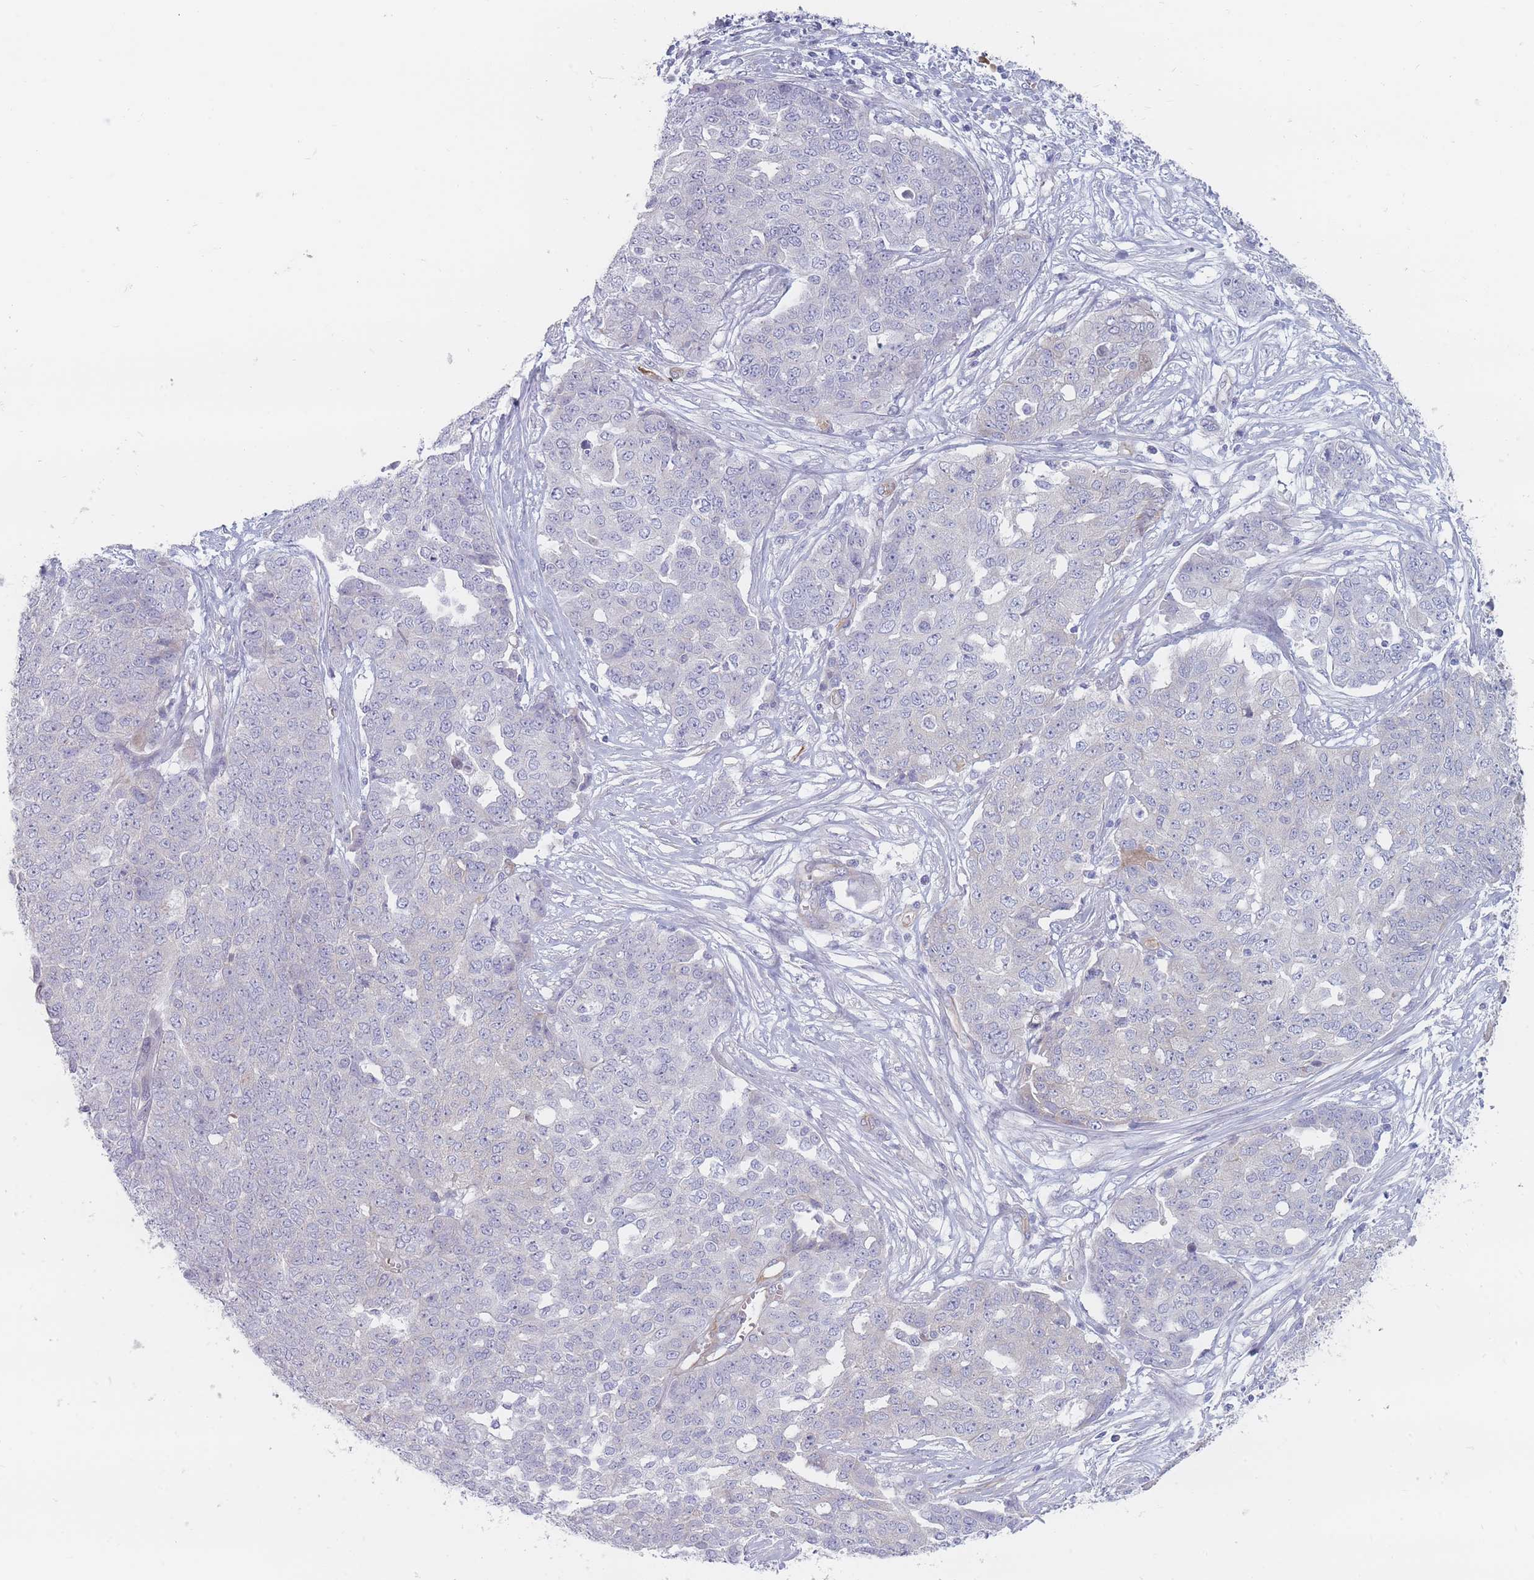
{"staining": {"intensity": "negative", "quantity": "none", "location": "none"}, "tissue": "ovarian cancer", "cell_type": "Tumor cells", "image_type": "cancer", "snomed": [{"axis": "morphology", "description": "Cystadenocarcinoma, serous, NOS"}, {"axis": "topography", "description": "Soft tissue"}, {"axis": "topography", "description": "Ovary"}], "caption": "DAB (3,3'-diaminobenzidine) immunohistochemical staining of human serous cystadenocarcinoma (ovarian) exhibits no significant positivity in tumor cells.", "gene": "ERBIN", "patient": {"sex": "female", "age": 57}}